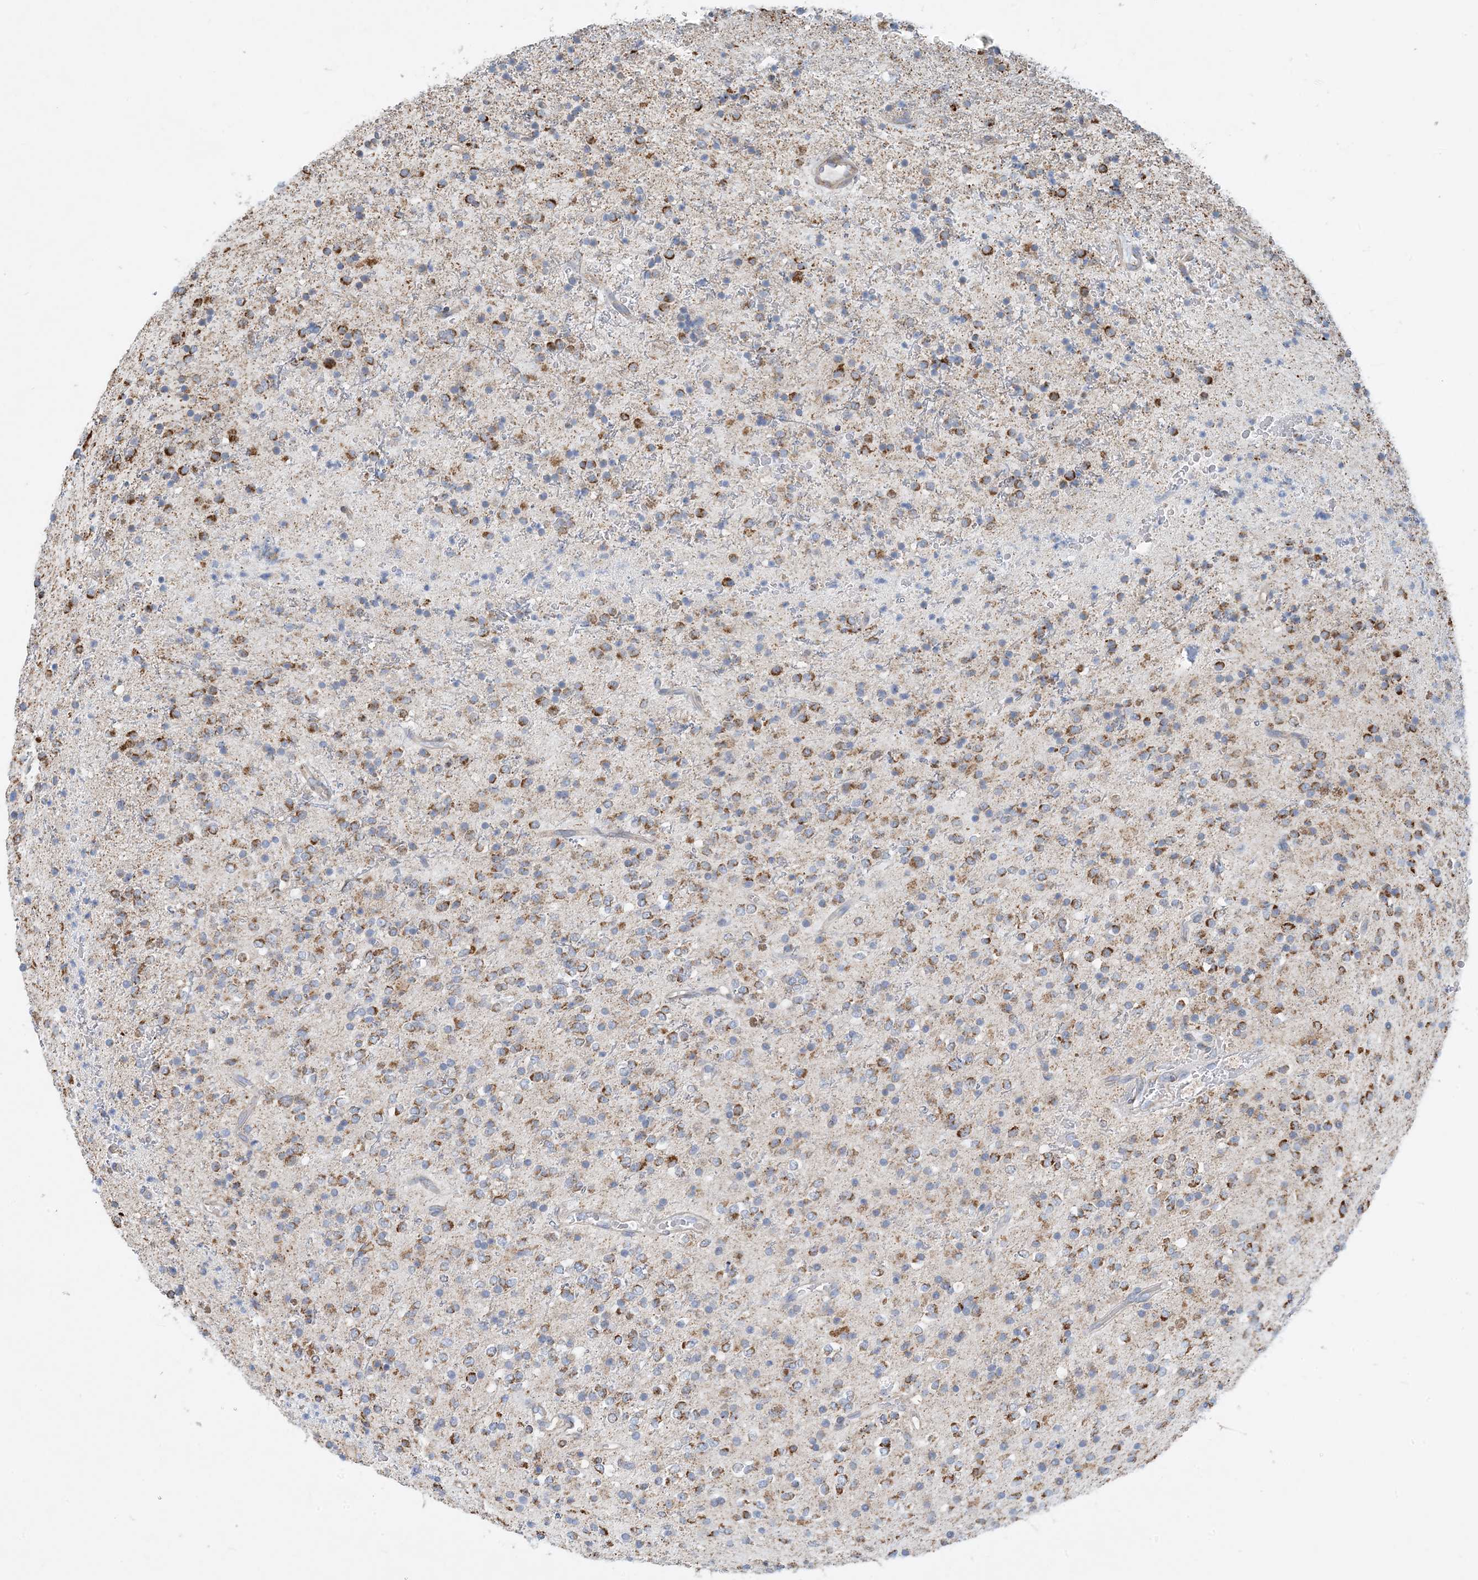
{"staining": {"intensity": "moderate", "quantity": "25%-75%", "location": "cytoplasmic/membranous"}, "tissue": "glioma", "cell_type": "Tumor cells", "image_type": "cancer", "snomed": [{"axis": "morphology", "description": "Glioma, malignant, High grade"}, {"axis": "topography", "description": "Brain"}], "caption": "Tumor cells display medium levels of moderate cytoplasmic/membranous positivity in about 25%-75% of cells in human glioma.", "gene": "PCDHGA1", "patient": {"sex": "male", "age": 34}}